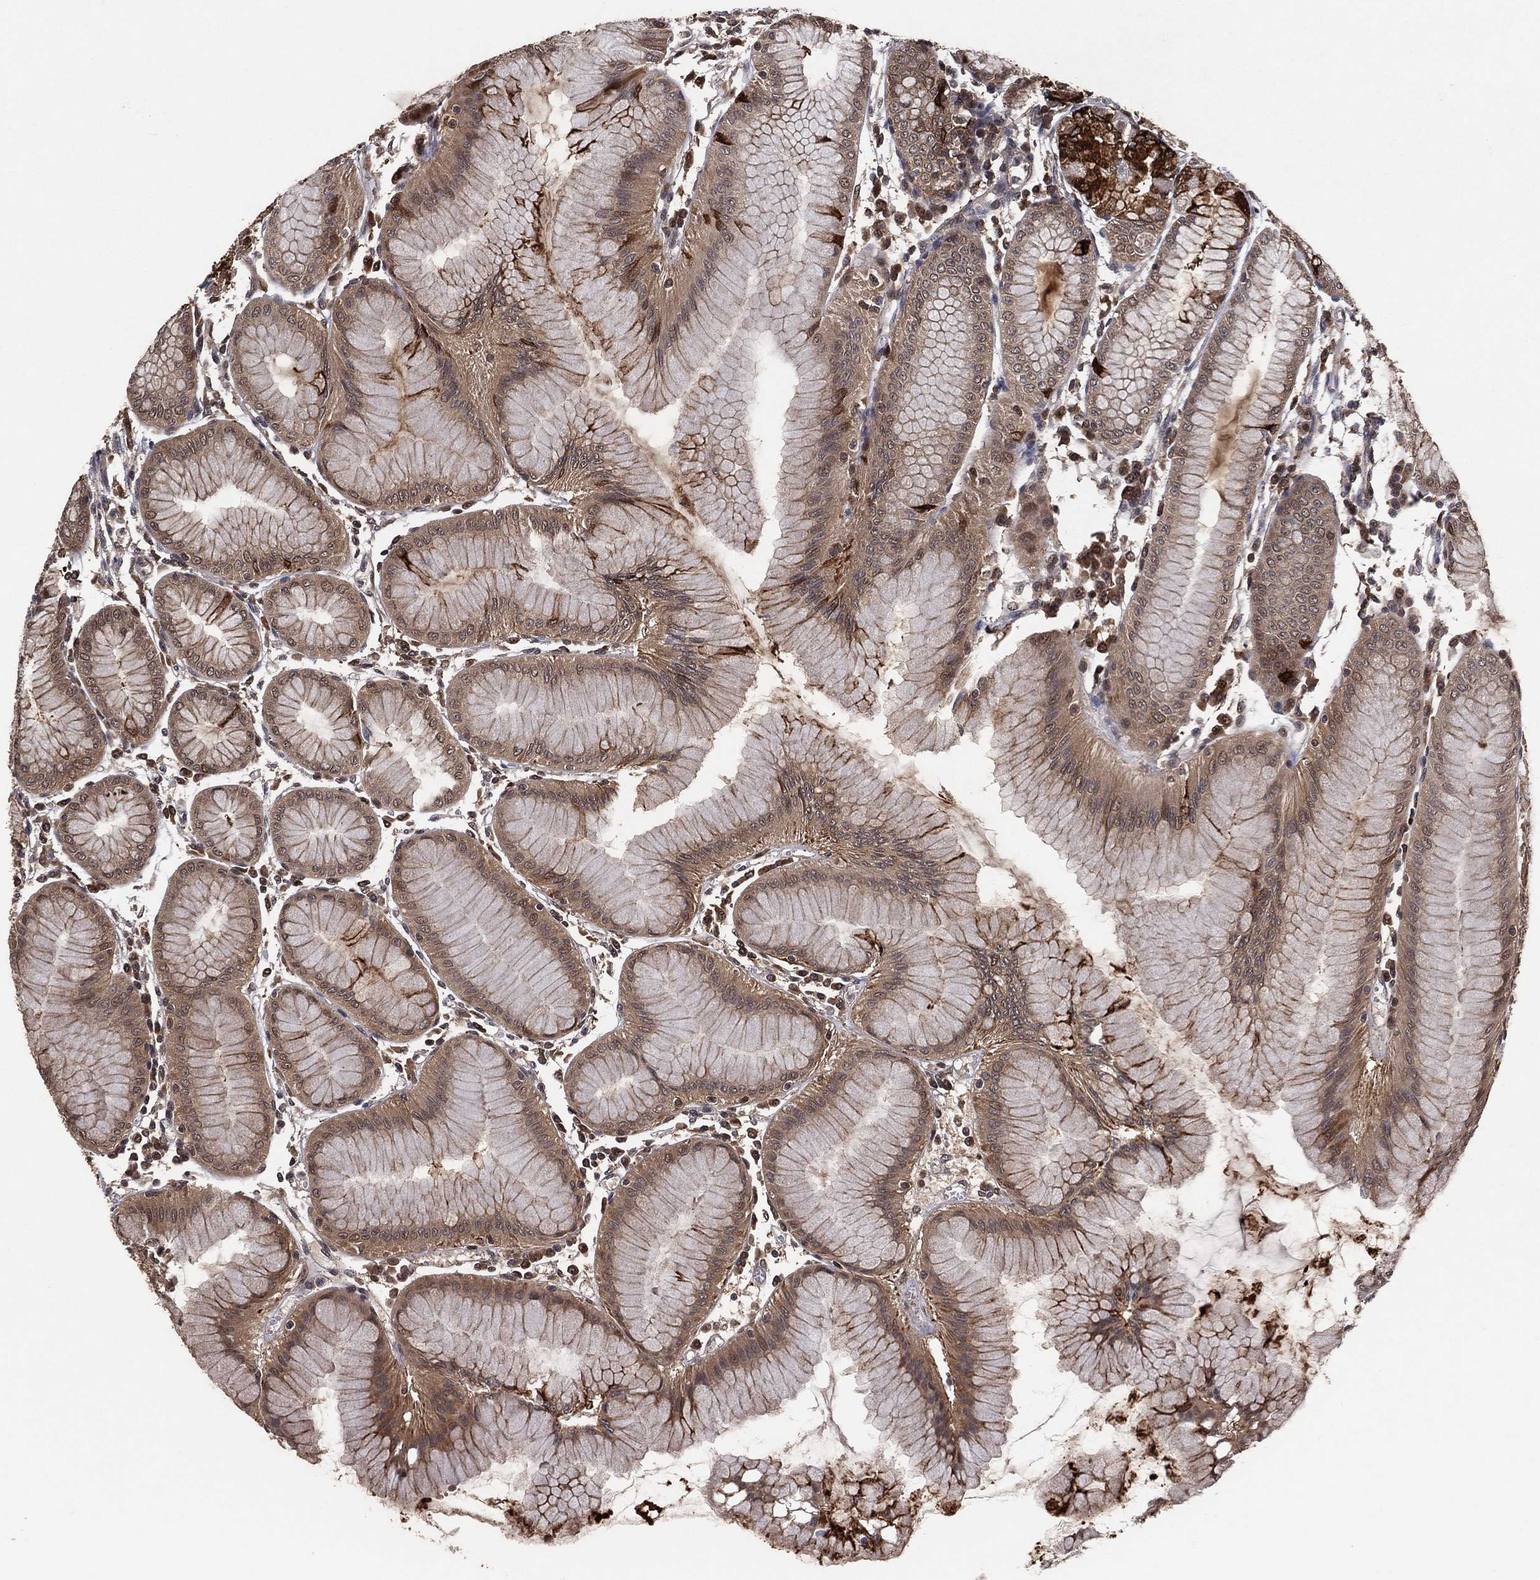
{"staining": {"intensity": "strong", "quantity": "25%-75%", "location": "cytoplasmic/membranous"}, "tissue": "stomach", "cell_type": "Glandular cells", "image_type": "normal", "snomed": [{"axis": "morphology", "description": "Normal tissue, NOS"}, {"axis": "topography", "description": "Stomach"}], "caption": "Normal stomach was stained to show a protein in brown. There is high levels of strong cytoplasmic/membranous staining in about 25%-75% of glandular cells. (DAB (3,3'-diaminobenzidine) IHC, brown staining for protein, blue staining for nuclei).", "gene": "ICOSLG", "patient": {"sex": "female", "age": 57}}